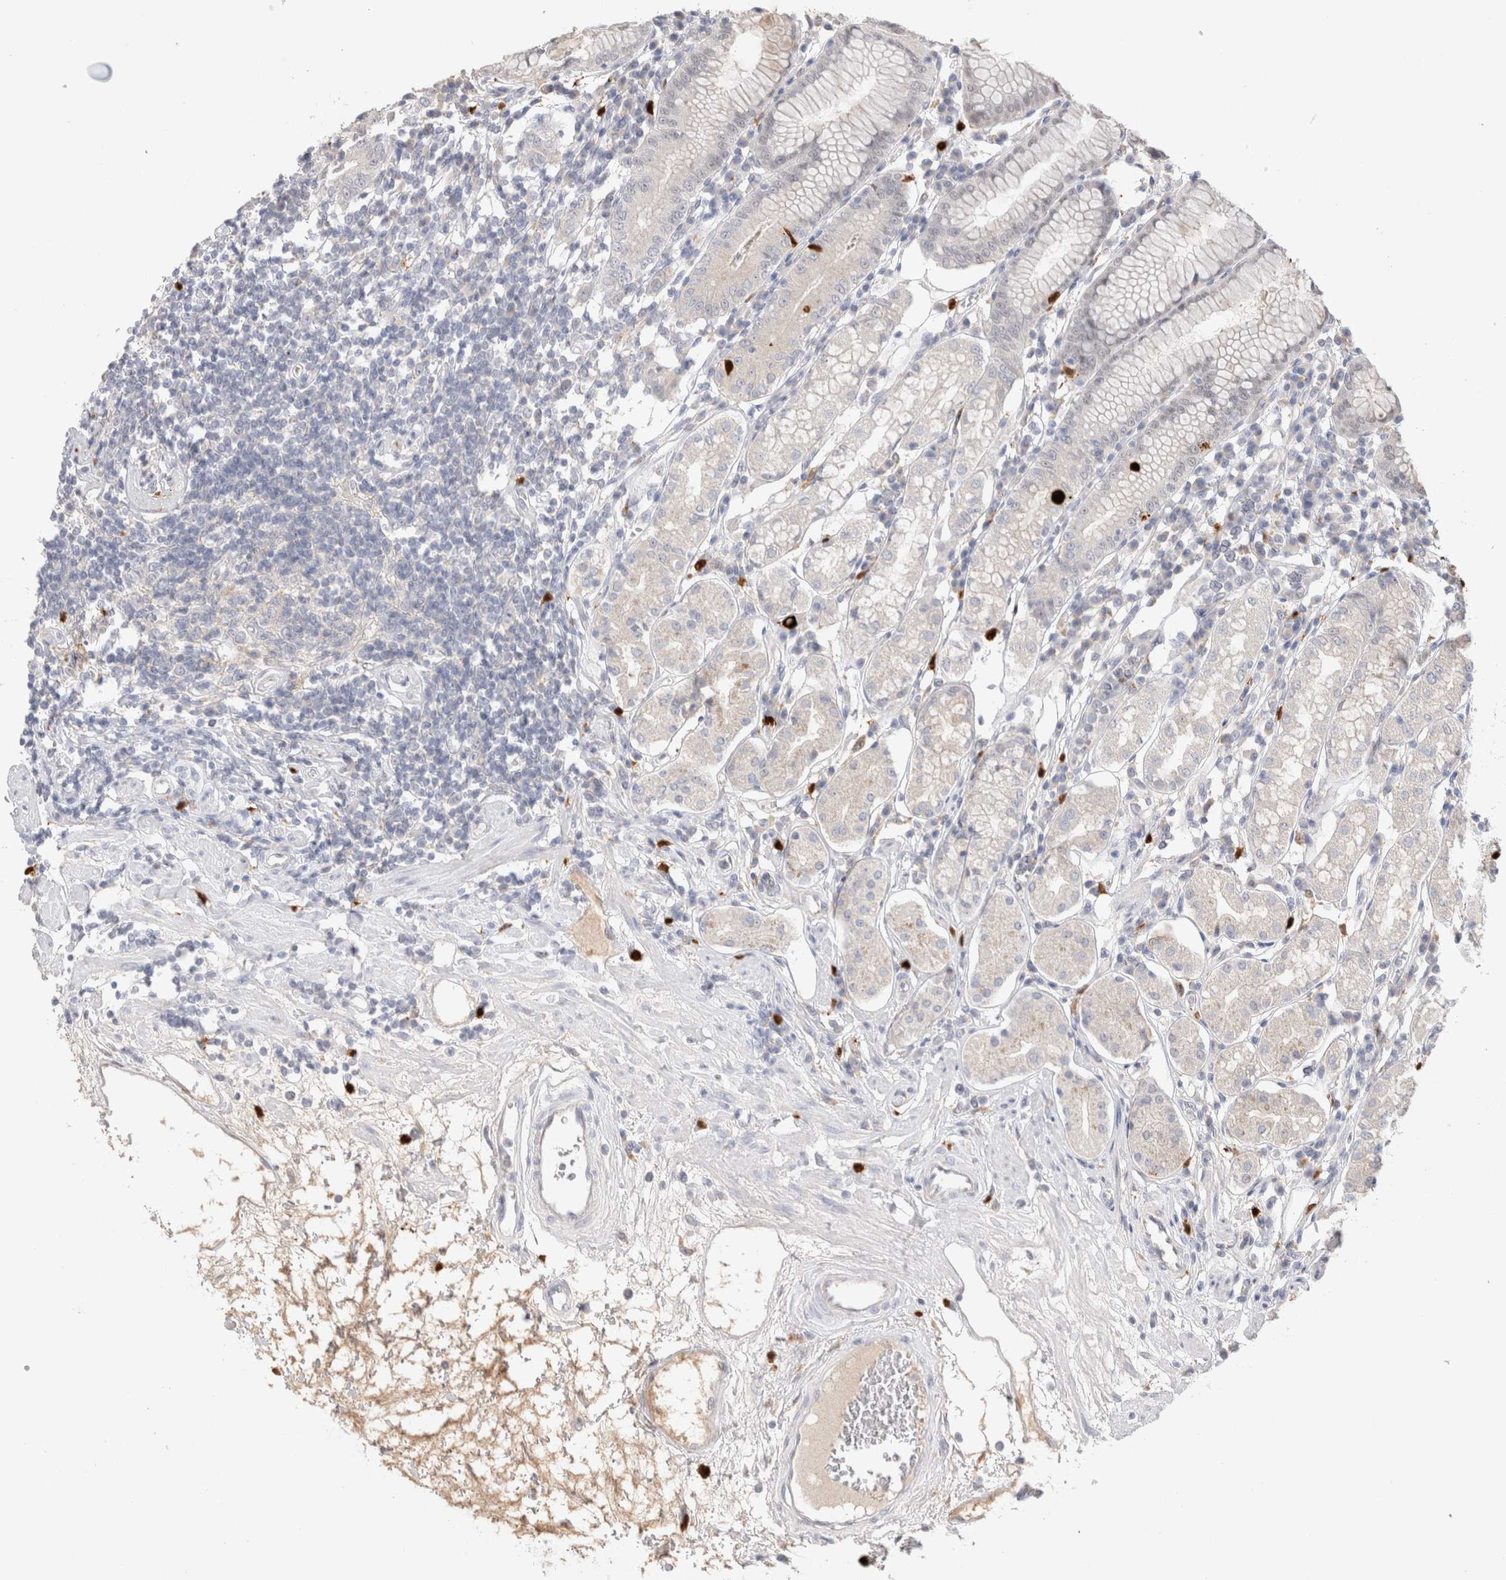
{"staining": {"intensity": "negative", "quantity": "none", "location": "none"}, "tissue": "stomach", "cell_type": "Glandular cells", "image_type": "normal", "snomed": [{"axis": "morphology", "description": "Normal tissue, NOS"}, {"axis": "topography", "description": "Stomach"}, {"axis": "topography", "description": "Stomach, lower"}], "caption": "This histopathology image is of unremarkable stomach stained with IHC to label a protein in brown with the nuclei are counter-stained blue. There is no positivity in glandular cells.", "gene": "HPGDS", "patient": {"sex": "female", "age": 56}}